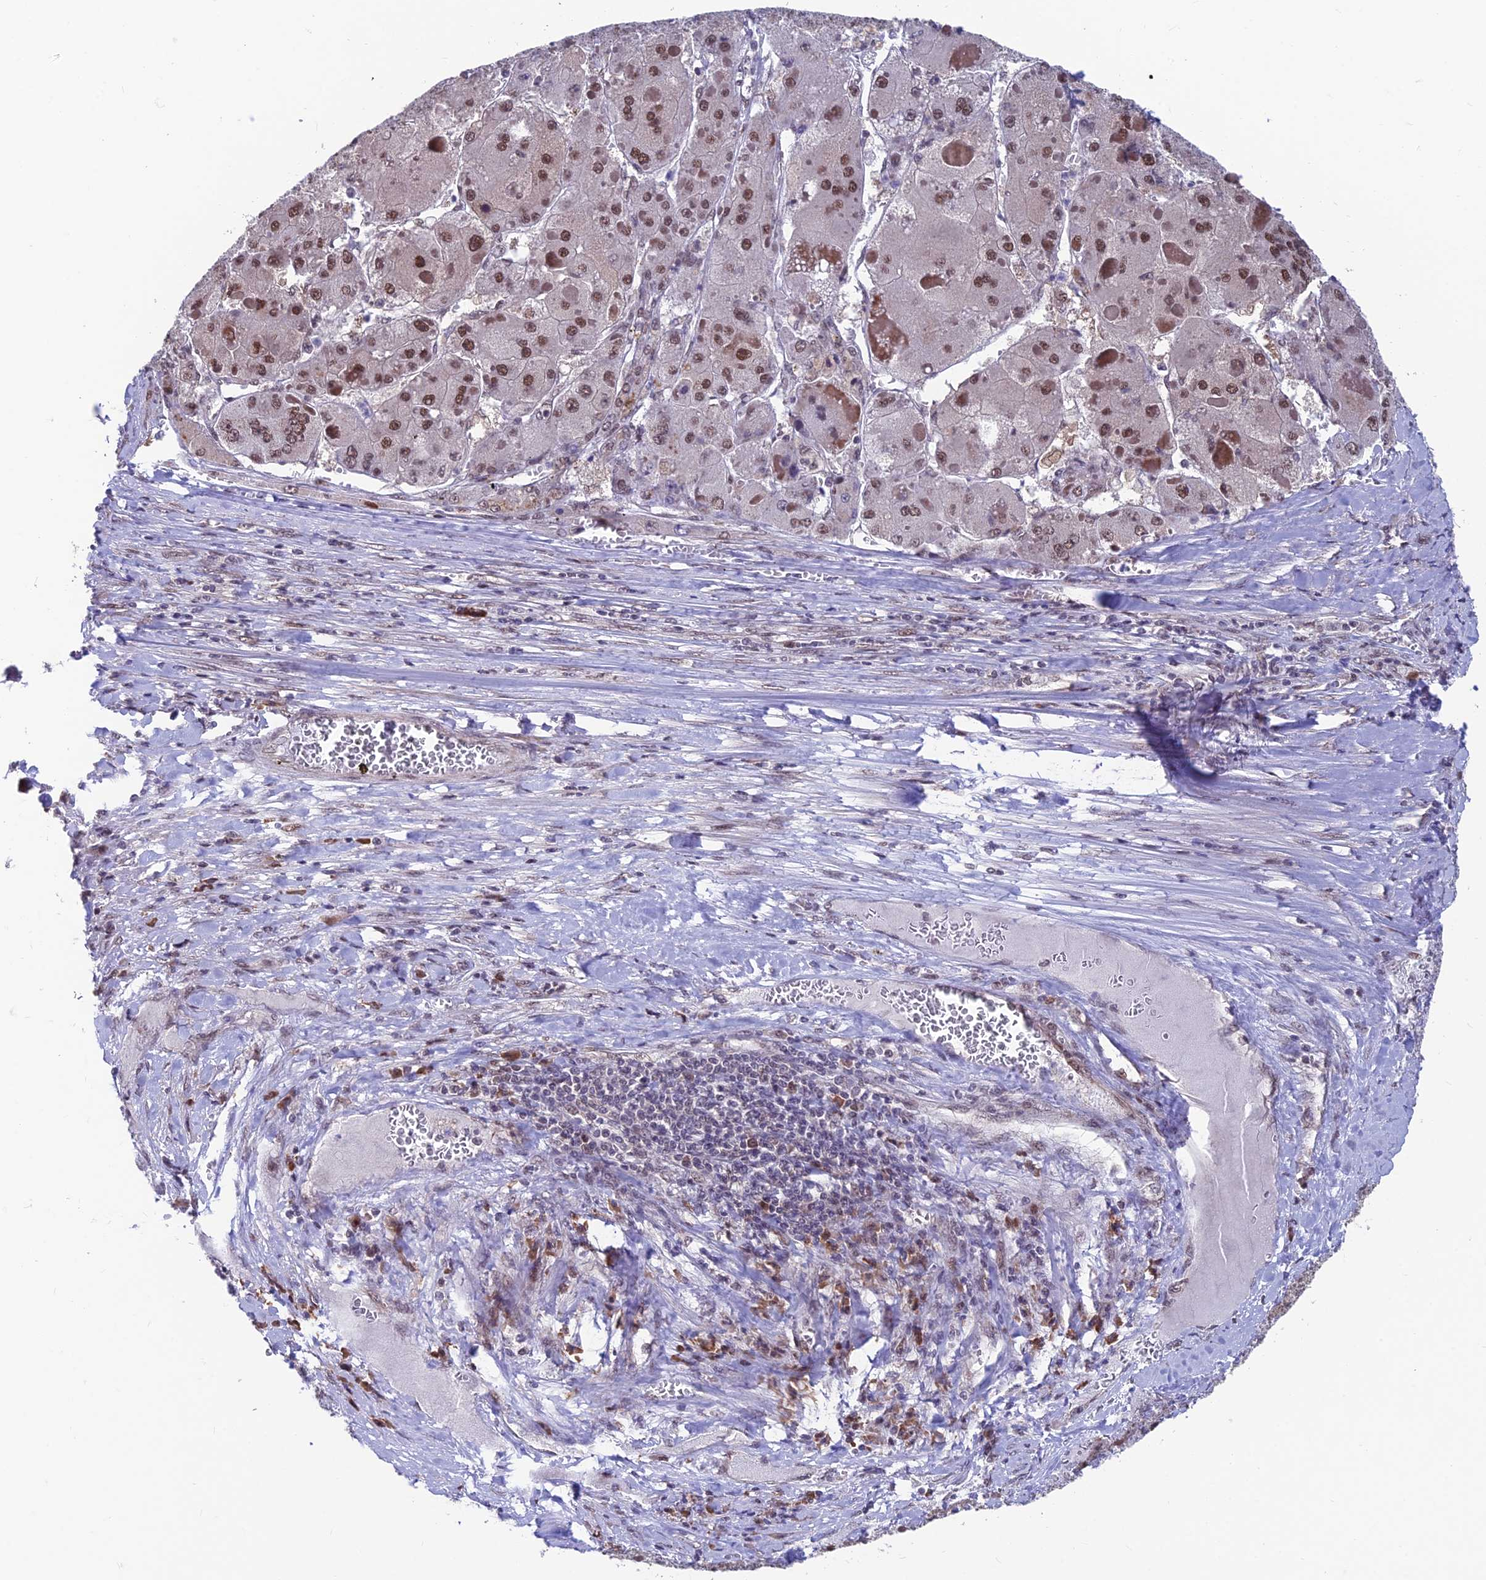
{"staining": {"intensity": "moderate", "quantity": ">75%", "location": "nuclear"}, "tissue": "liver cancer", "cell_type": "Tumor cells", "image_type": "cancer", "snomed": [{"axis": "morphology", "description": "Carcinoma, Hepatocellular, NOS"}, {"axis": "topography", "description": "Liver"}], "caption": "Immunohistochemical staining of liver cancer (hepatocellular carcinoma) reveals moderate nuclear protein expression in approximately >75% of tumor cells.", "gene": "KIAA1191", "patient": {"sex": "female", "age": 73}}